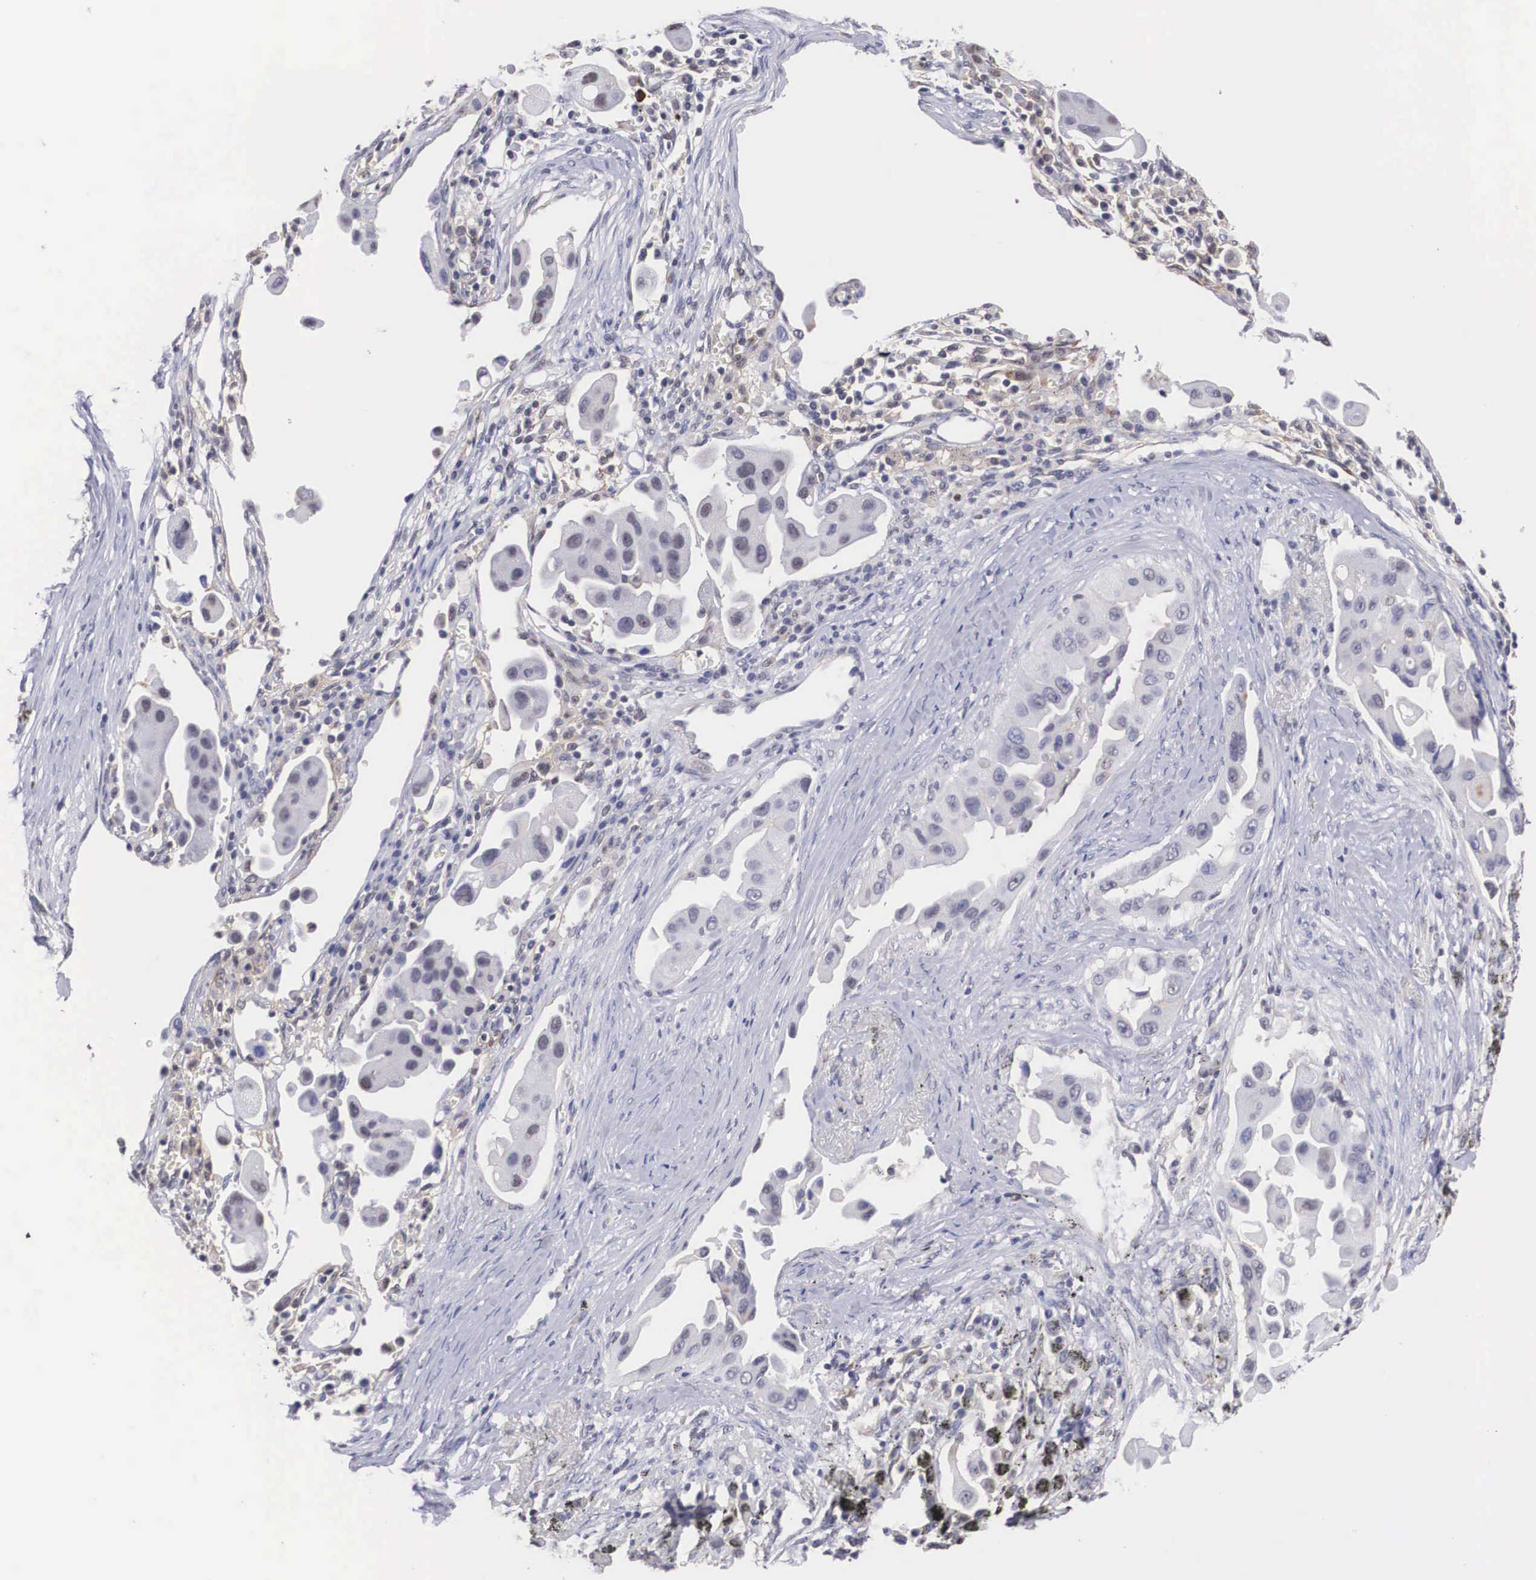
{"staining": {"intensity": "negative", "quantity": "none", "location": "none"}, "tissue": "lung cancer", "cell_type": "Tumor cells", "image_type": "cancer", "snomed": [{"axis": "morphology", "description": "Adenocarcinoma, NOS"}, {"axis": "topography", "description": "Lung"}], "caption": "A histopathology image of adenocarcinoma (lung) stained for a protein displays no brown staining in tumor cells. (Immunohistochemistry, brightfield microscopy, high magnification).", "gene": "NR4A2", "patient": {"sex": "male", "age": 68}}